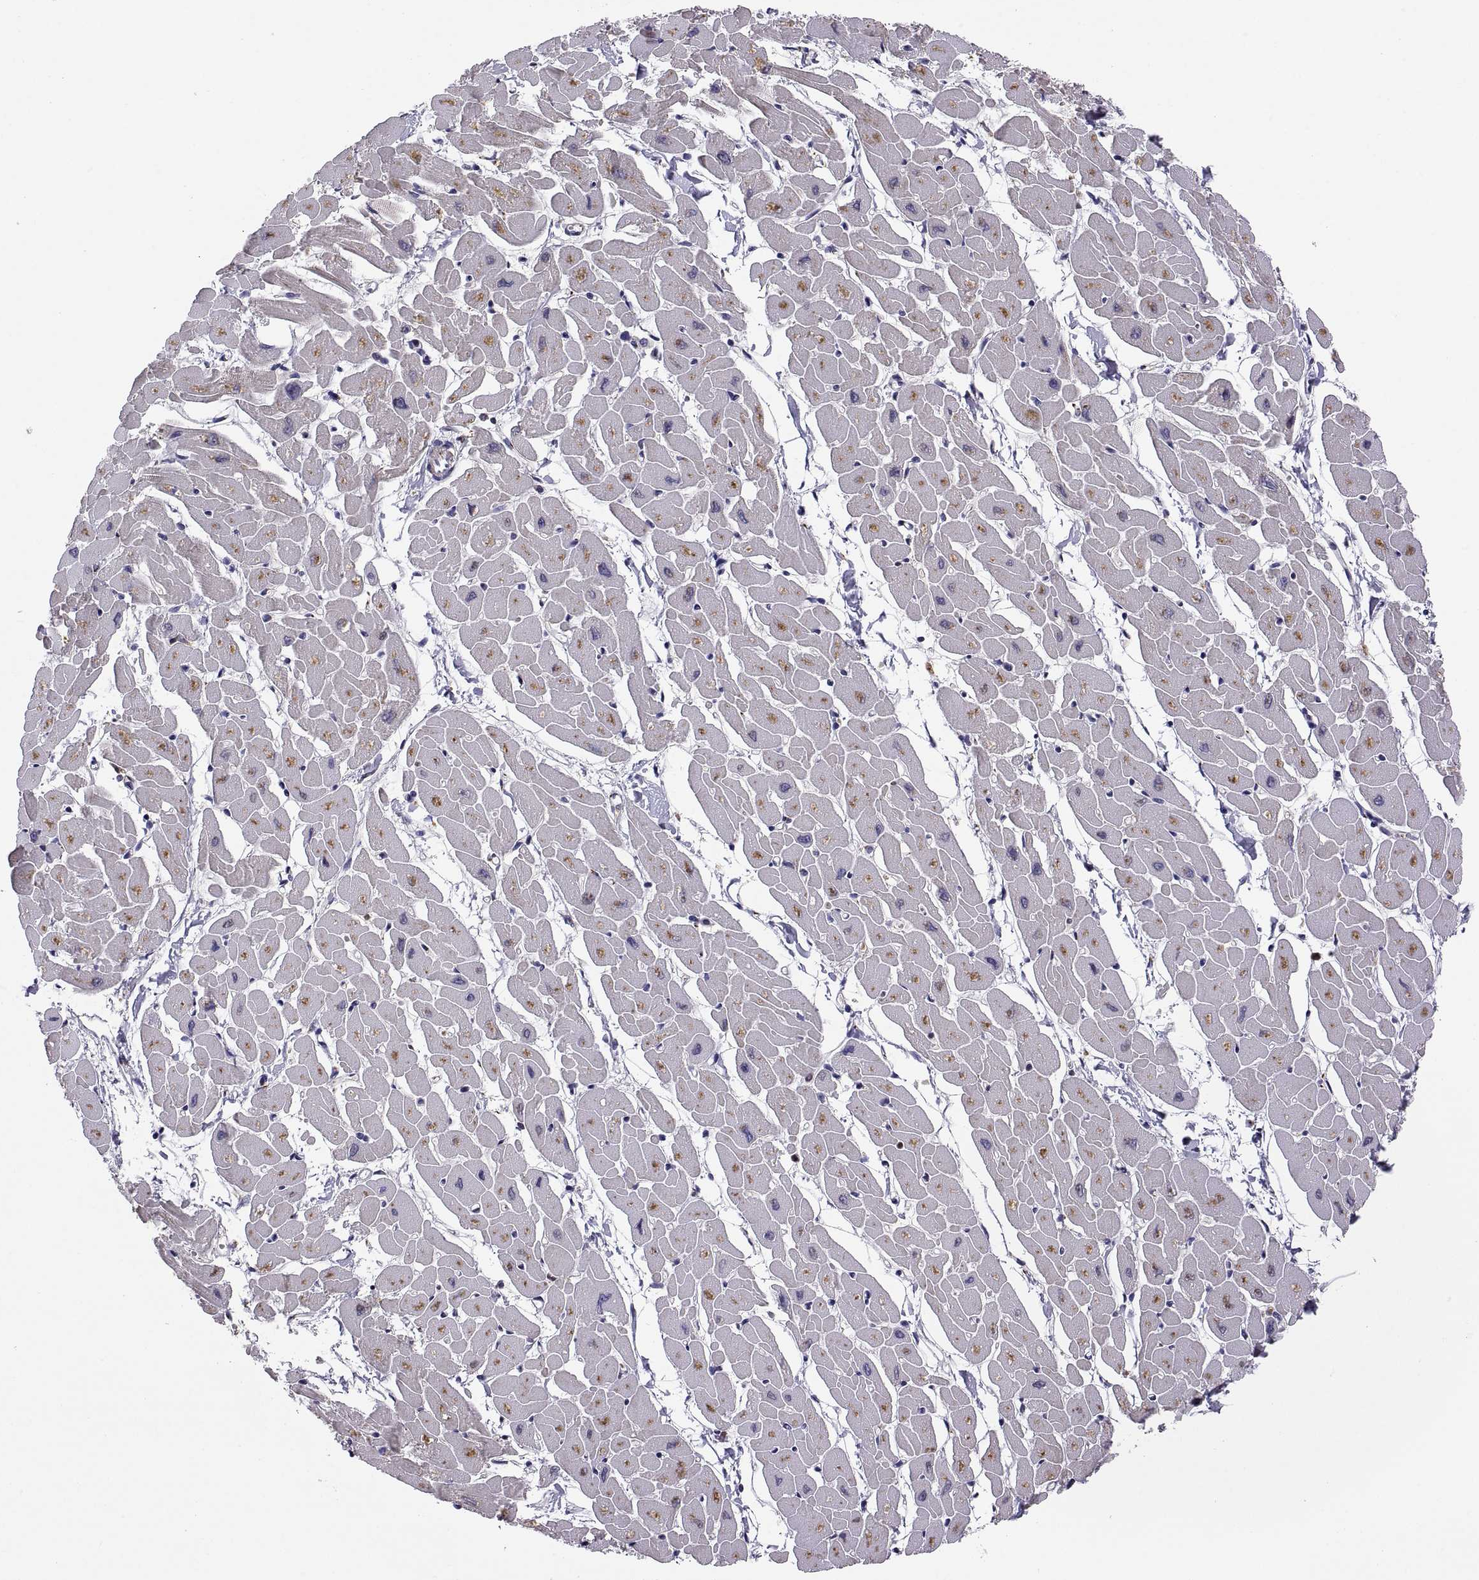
{"staining": {"intensity": "weak", "quantity": "<25%", "location": "cytoplasmic/membranous"}, "tissue": "heart muscle", "cell_type": "Cardiomyocytes", "image_type": "normal", "snomed": [{"axis": "morphology", "description": "Normal tissue, NOS"}, {"axis": "topography", "description": "Heart"}], "caption": "Immunohistochemical staining of unremarkable heart muscle shows no significant positivity in cardiomyocytes.", "gene": "ACAP1", "patient": {"sex": "male", "age": 57}}